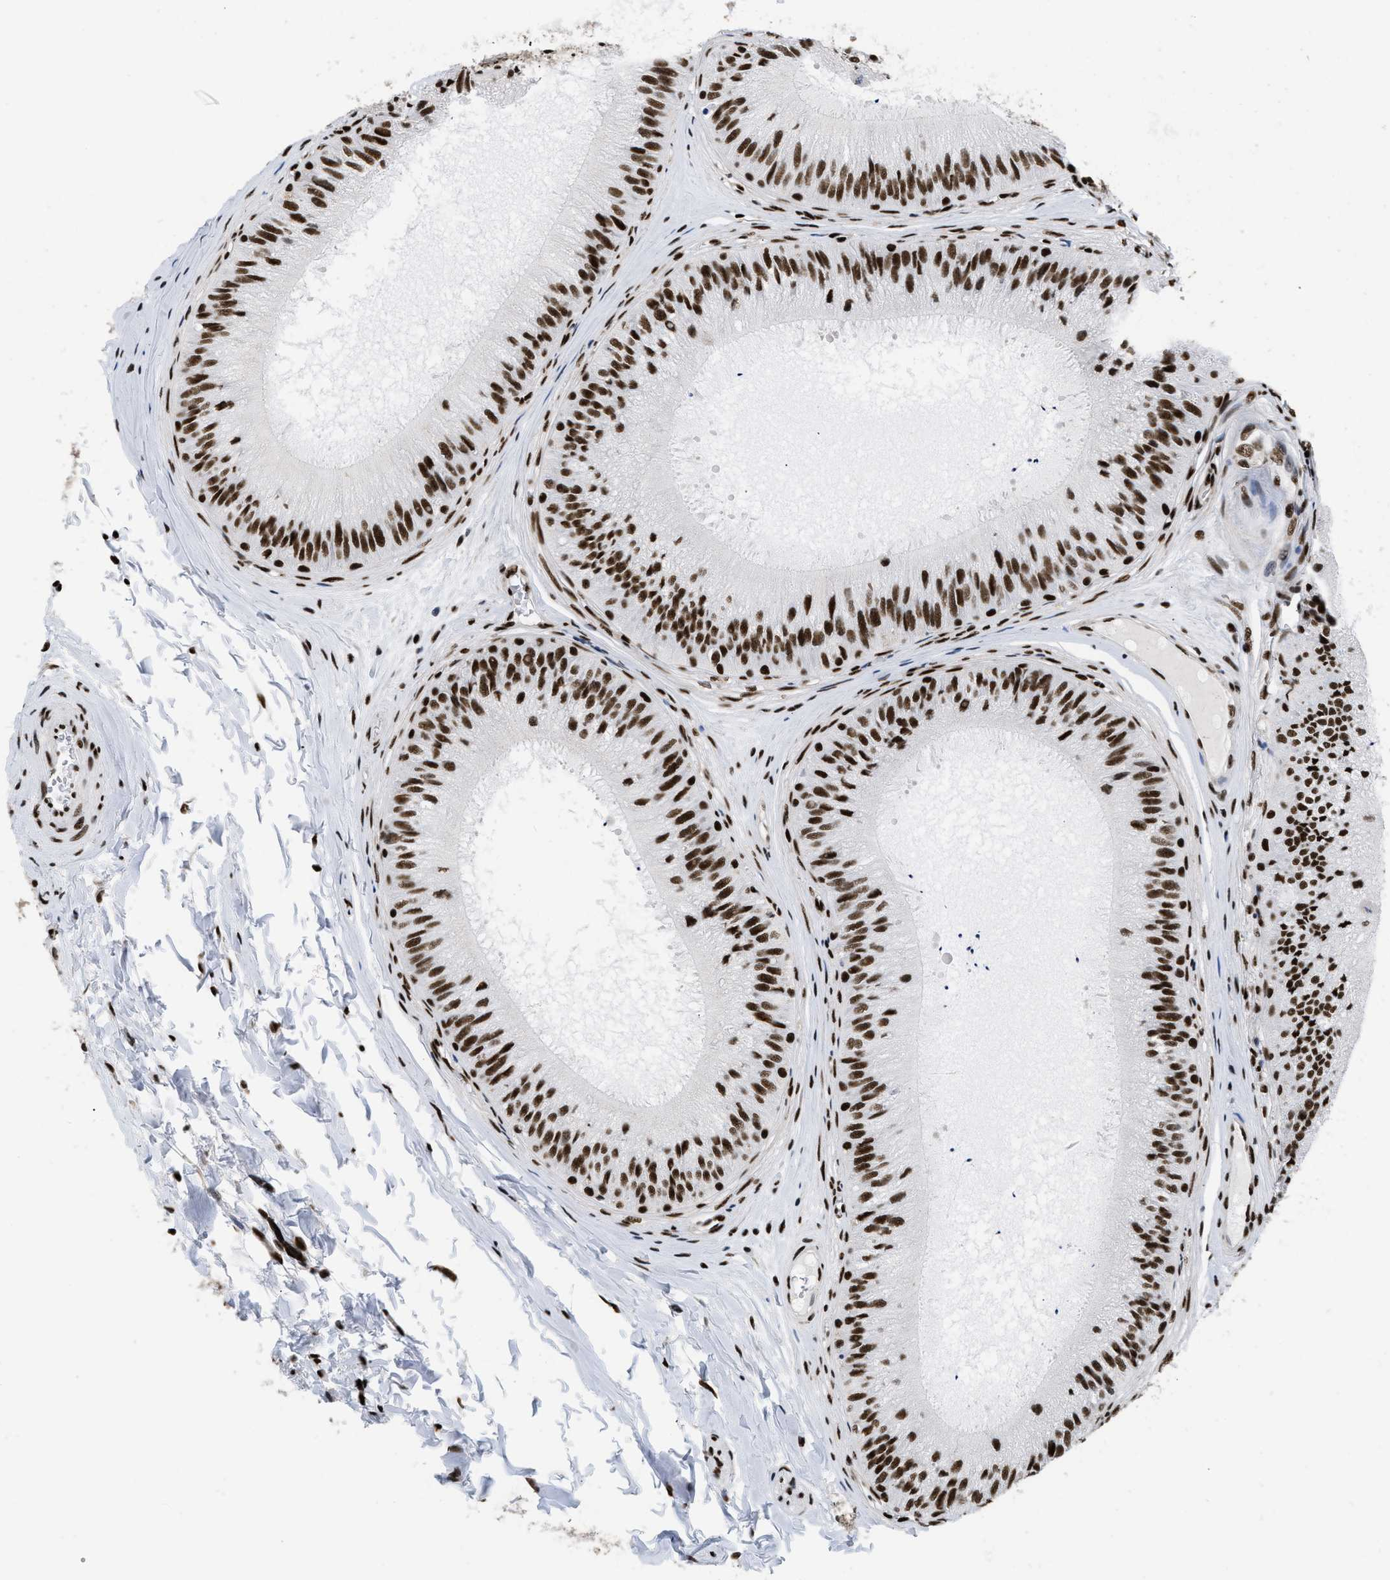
{"staining": {"intensity": "strong", "quantity": ">75%", "location": "nuclear"}, "tissue": "epididymis", "cell_type": "Glandular cells", "image_type": "normal", "snomed": [{"axis": "morphology", "description": "Normal tissue, NOS"}, {"axis": "topography", "description": "Epididymis"}], "caption": "The micrograph reveals staining of benign epididymis, revealing strong nuclear protein expression (brown color) within glandular cells. (Stains: DAB in brown, nuclei in blue, Microscopy: brightfield microscopy at high magnification).", "gene": "CREB1", "patient": {"sex": "male", "age": 31}}